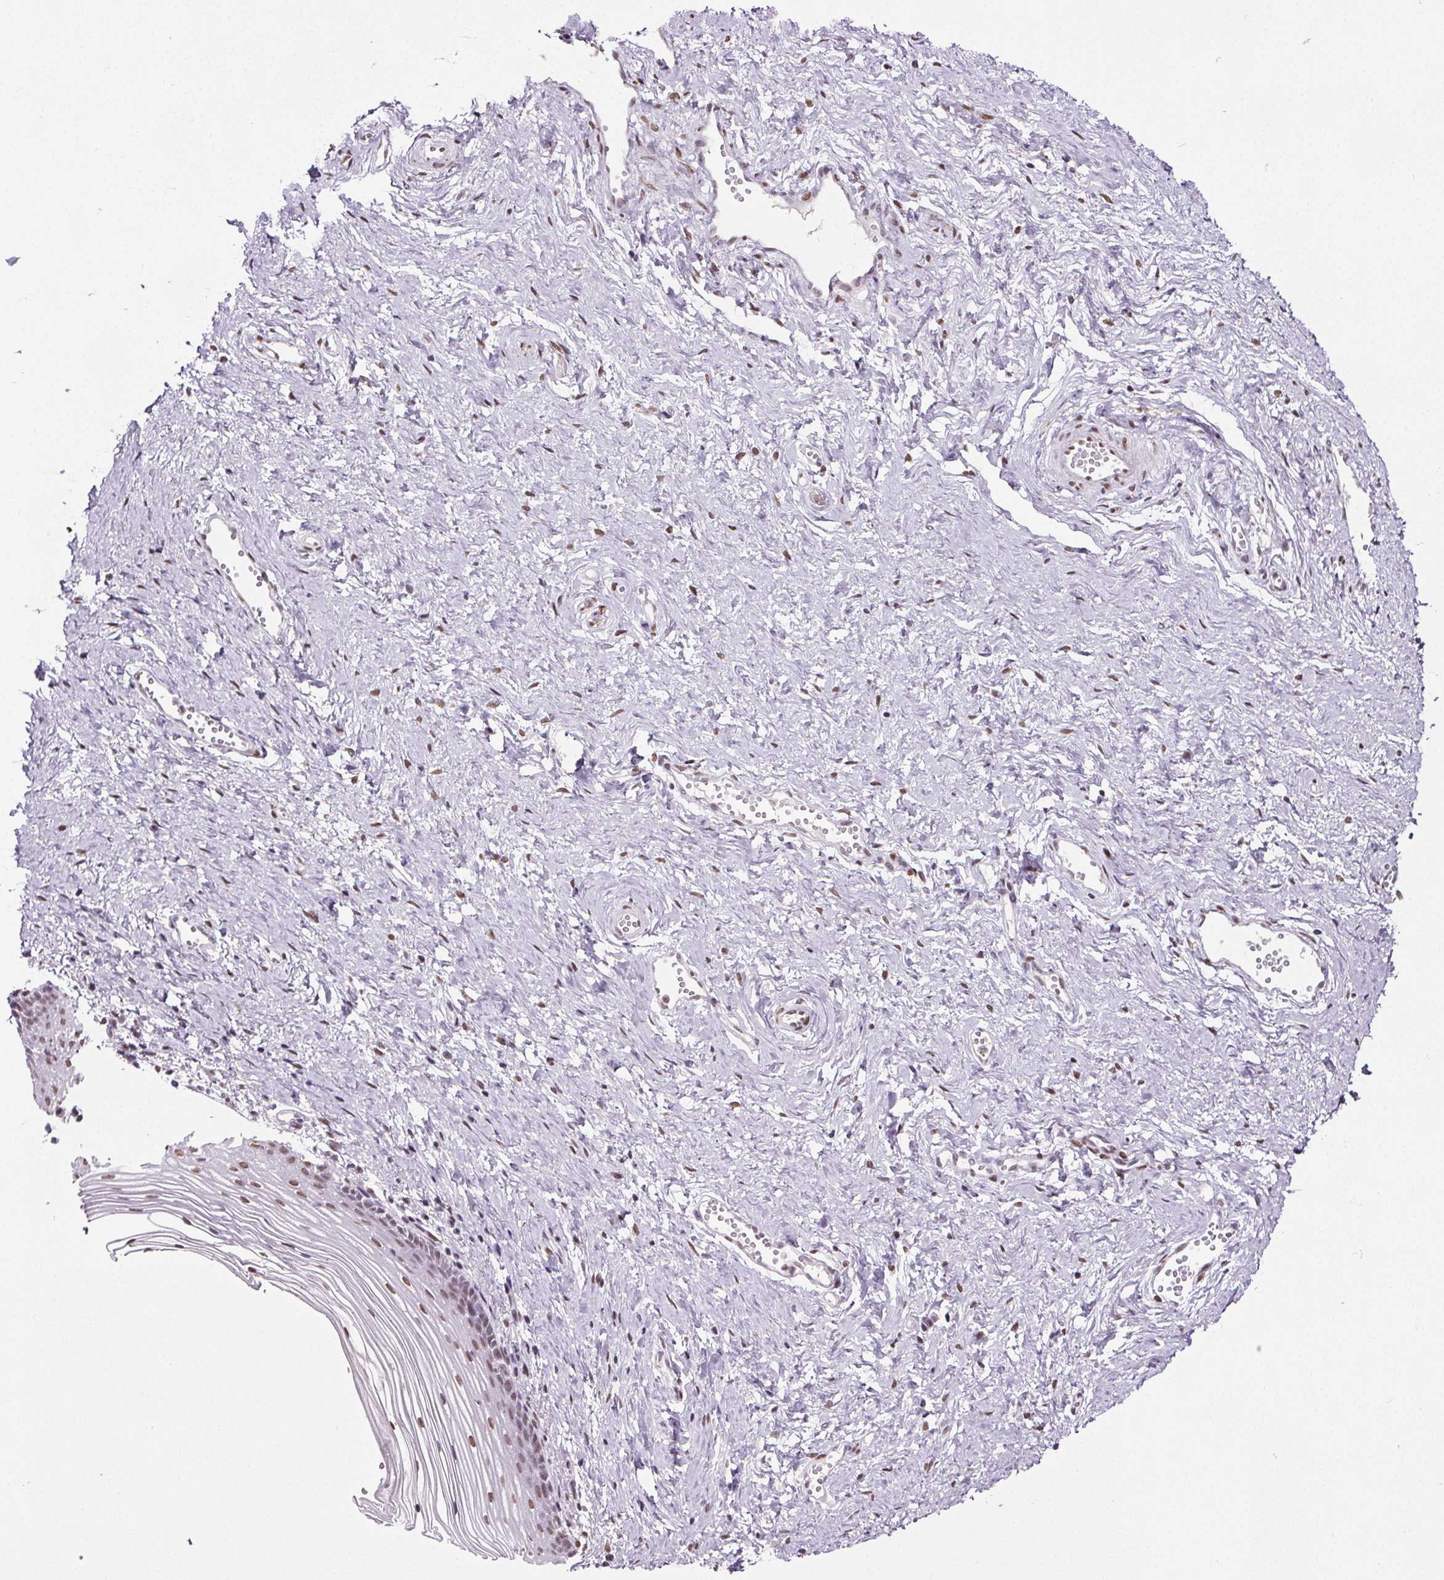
{"staining": {"intensity": "moderate", "quantity": ">75%", "location": "nuclear"}, "tissue": "vagina", "cell_type": "Squamous epithelial cells", "image_type": "normal", "snomed": [{"axis": "morphology", "description": "Normal tissue, NOS"}, {"axis": "topography", "description": "Vagina"}], "caption": "IHC of benign vagina shows medium levels of moderate nuclear expression in about >75% of squamous epithelial cells. (DAB (3,3'-diaminobenzidine) IHC, brown staining for protein, blue staining for nuclei).", "gene": "GP6", "patient": {"sex": "female", "age": 56}}